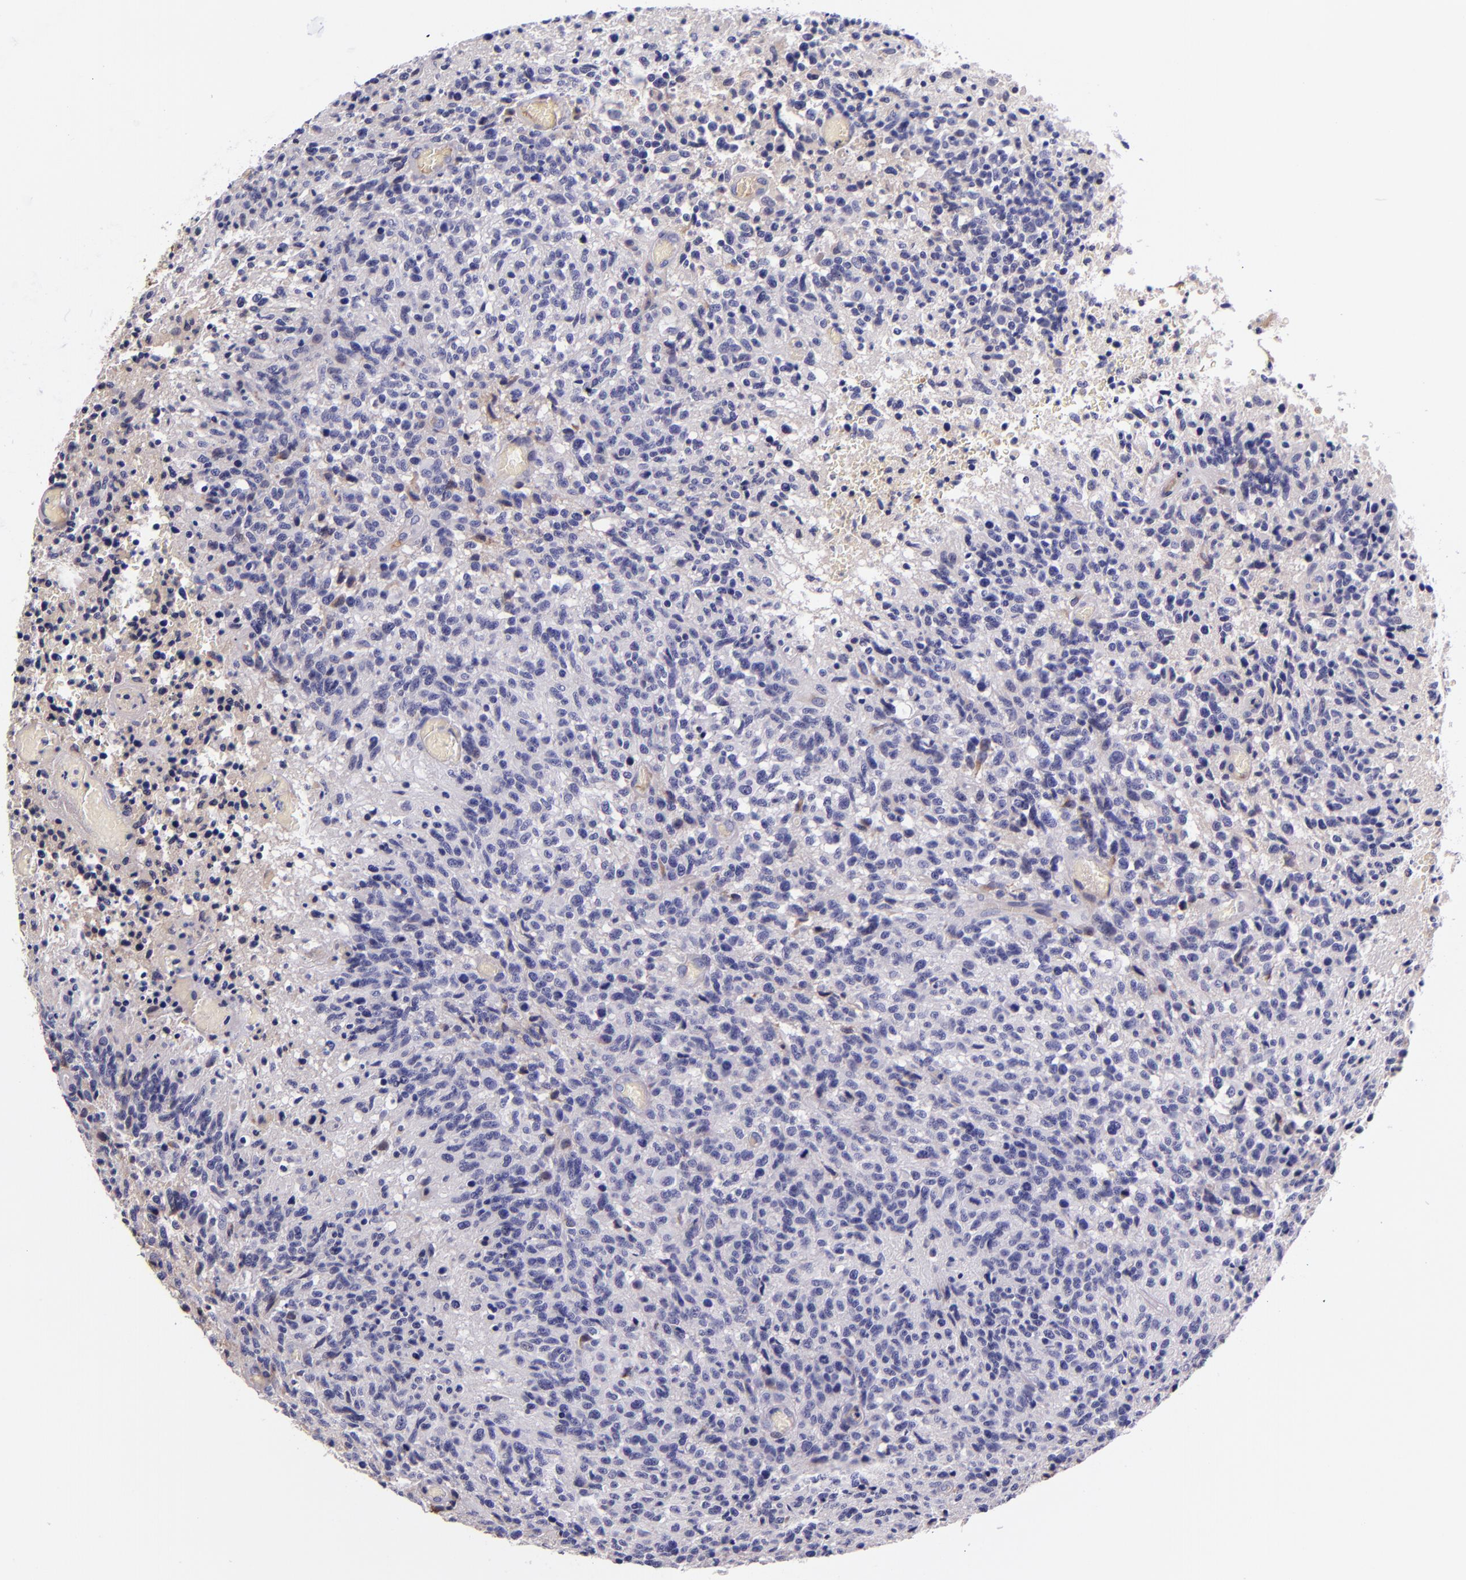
{"staining": {"intensity": "negative", "quantity": "none", "location": "none"}, "tissue": "glioma", "cell_type": "Tumor cells", "image_type": "cancer", "snomed": [{"axis": "morphology", "description": "Glioma, malignant, High grade"}, {"axis": "topography", "description": "Brain"}], "caption": "Tumor cells are negative for protein expression in human glioma. The staining is performed using DAB brown chromogen with nuclei counter-stained in using hematoxylin.", "gene": "KNG1", "patient": {"sex": "male", "age": 36}}